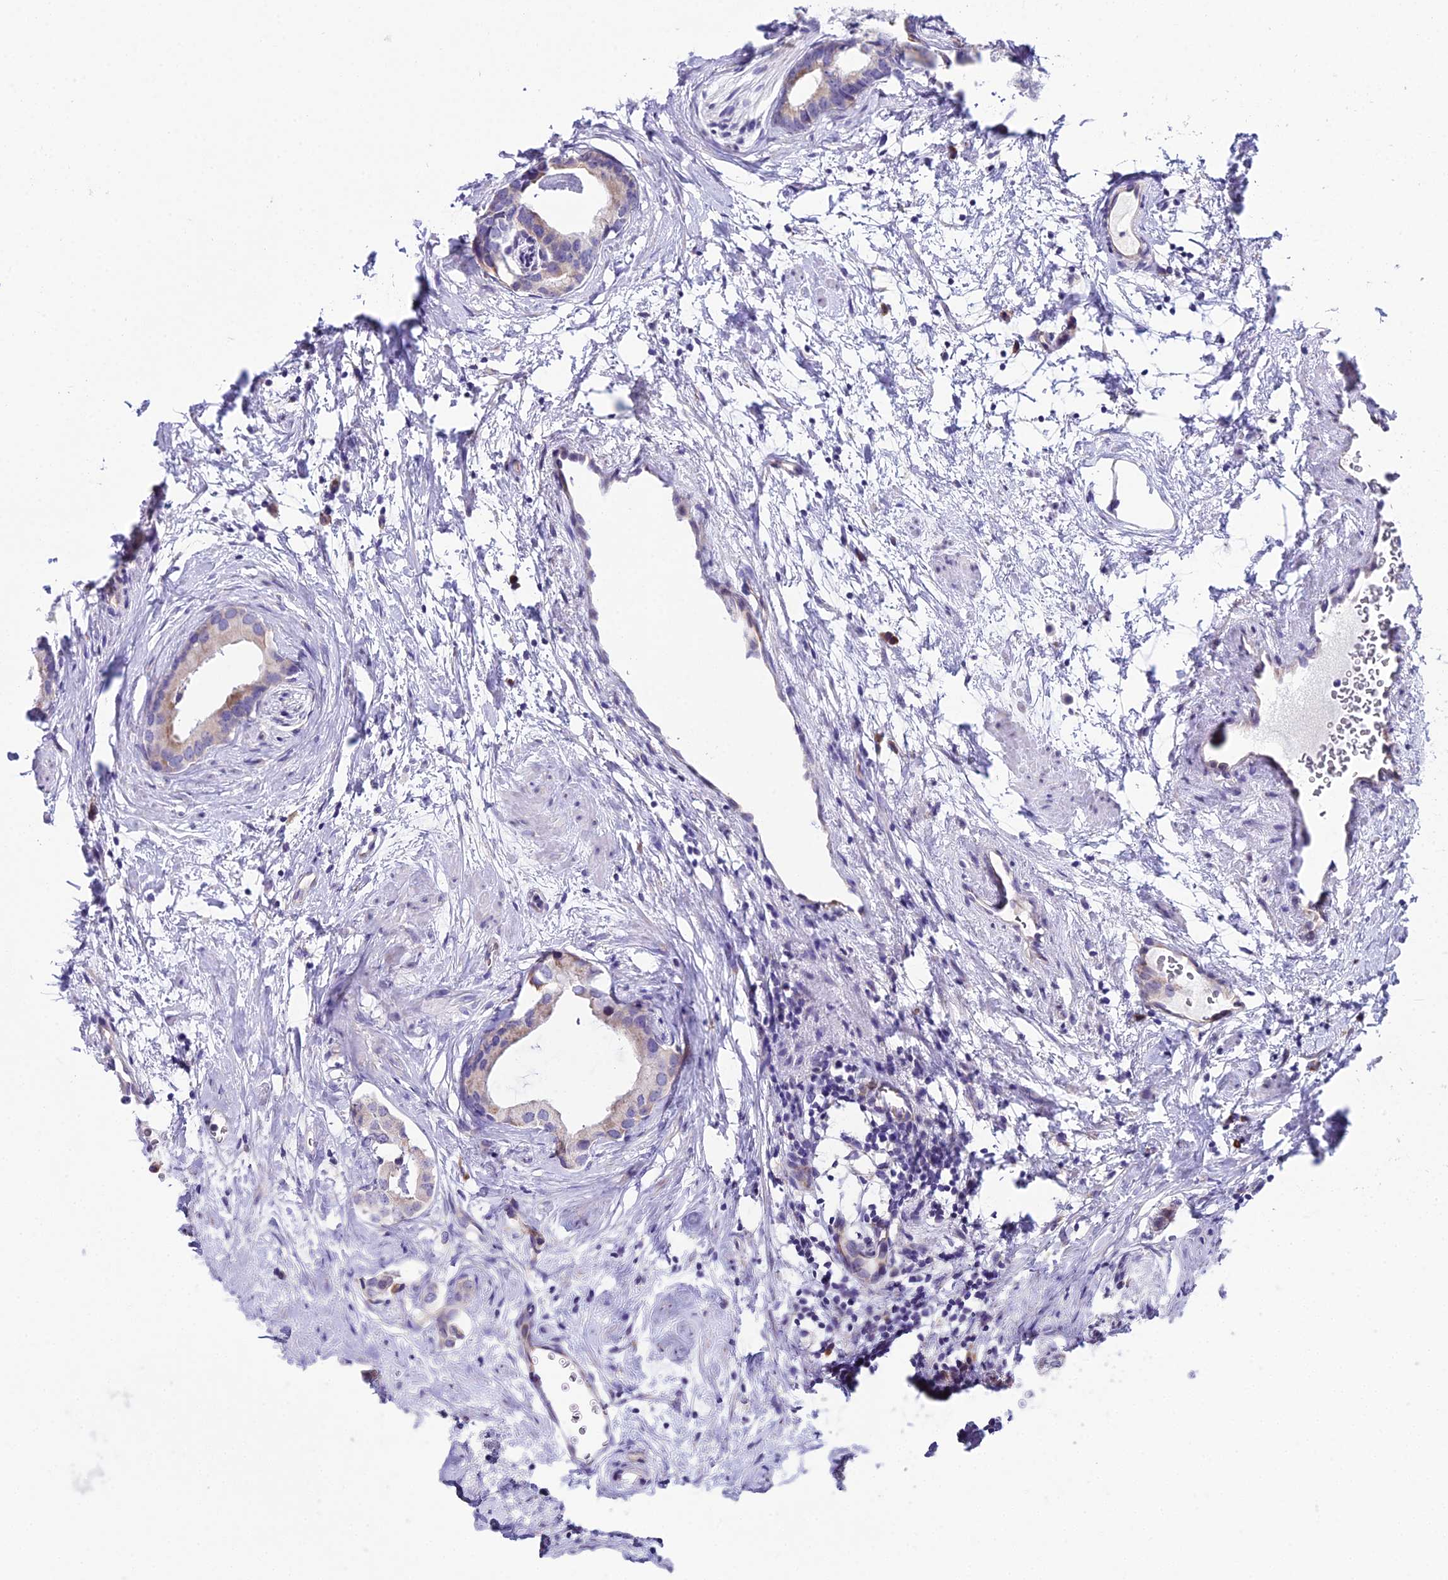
{"staining": {"intensity": "weak", "quantity": "<25%", "location": "cytoplasmic/membranous"}, "tissue": "prostate cancer", "cell_type": "Tumor cells", "image_type": "cancer", "snomed": [{"axis": "morphology", "description": "Adenocarcinoma, Low grade"}, {"axis": "topography", "description": "Prostate"}], "caption": "Prostate low-grade adenocarcinoma was stained to show a protein in brown. There is no significant expression in tumor cells.", "gene": "RPS26", "patient": {"sex": "male", "age": 63}}